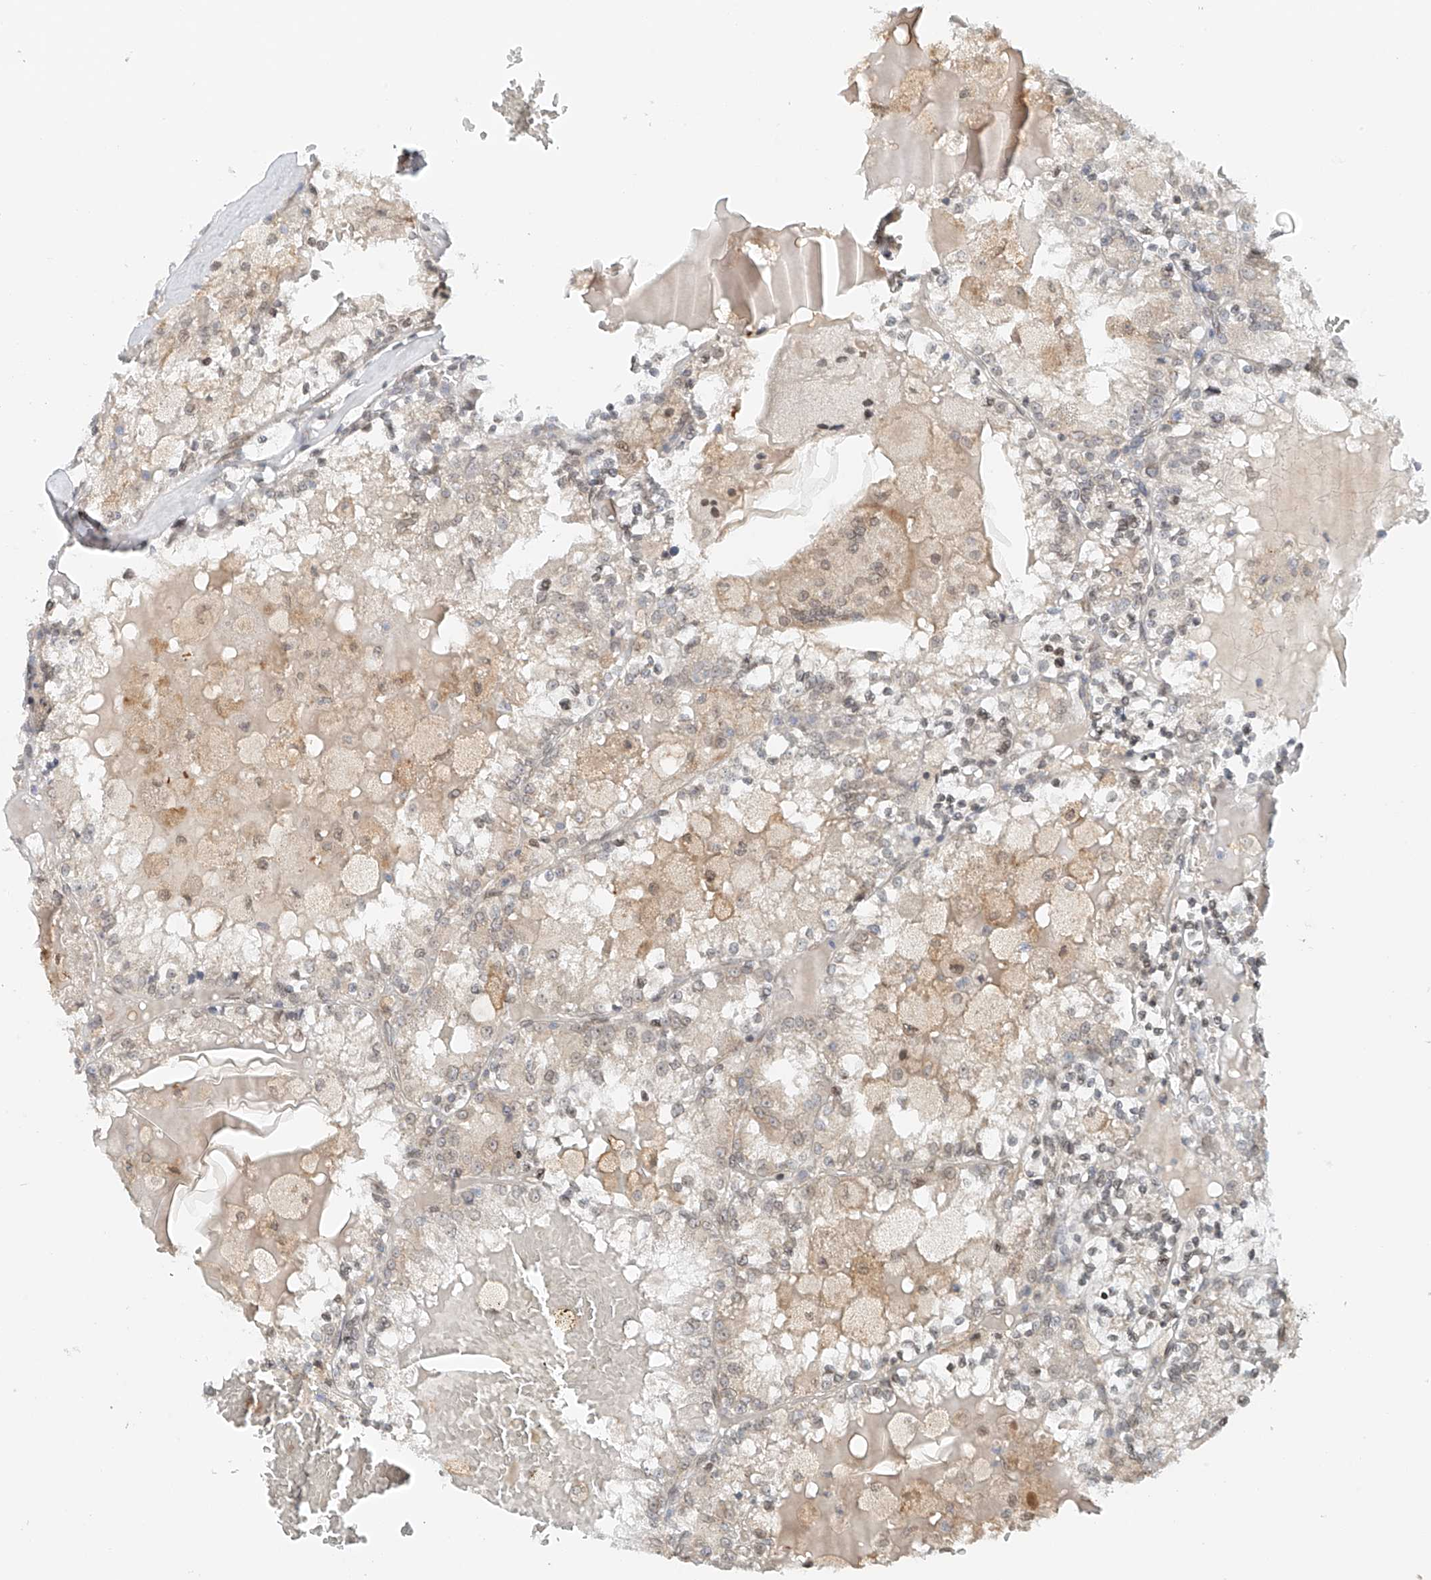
{"staining": {"intensity": "negative", "quantity": "none", "location": "none"}, "tissue": "renal cancer", "cell_type": "Tumor cells", "image_type": "cancer", "snomed": [{"axis": "morphology", "description": "Adenocarcinoma, NOS"}, {"axis": "topography", "description": "Kidney"}], "caption": "Immunohistochemical staining of renal adenocarcinoma exhibits no significant positivity in tumor cells.", "gene": "STARD9", "patient": {"sex": "female", "age": 56}}